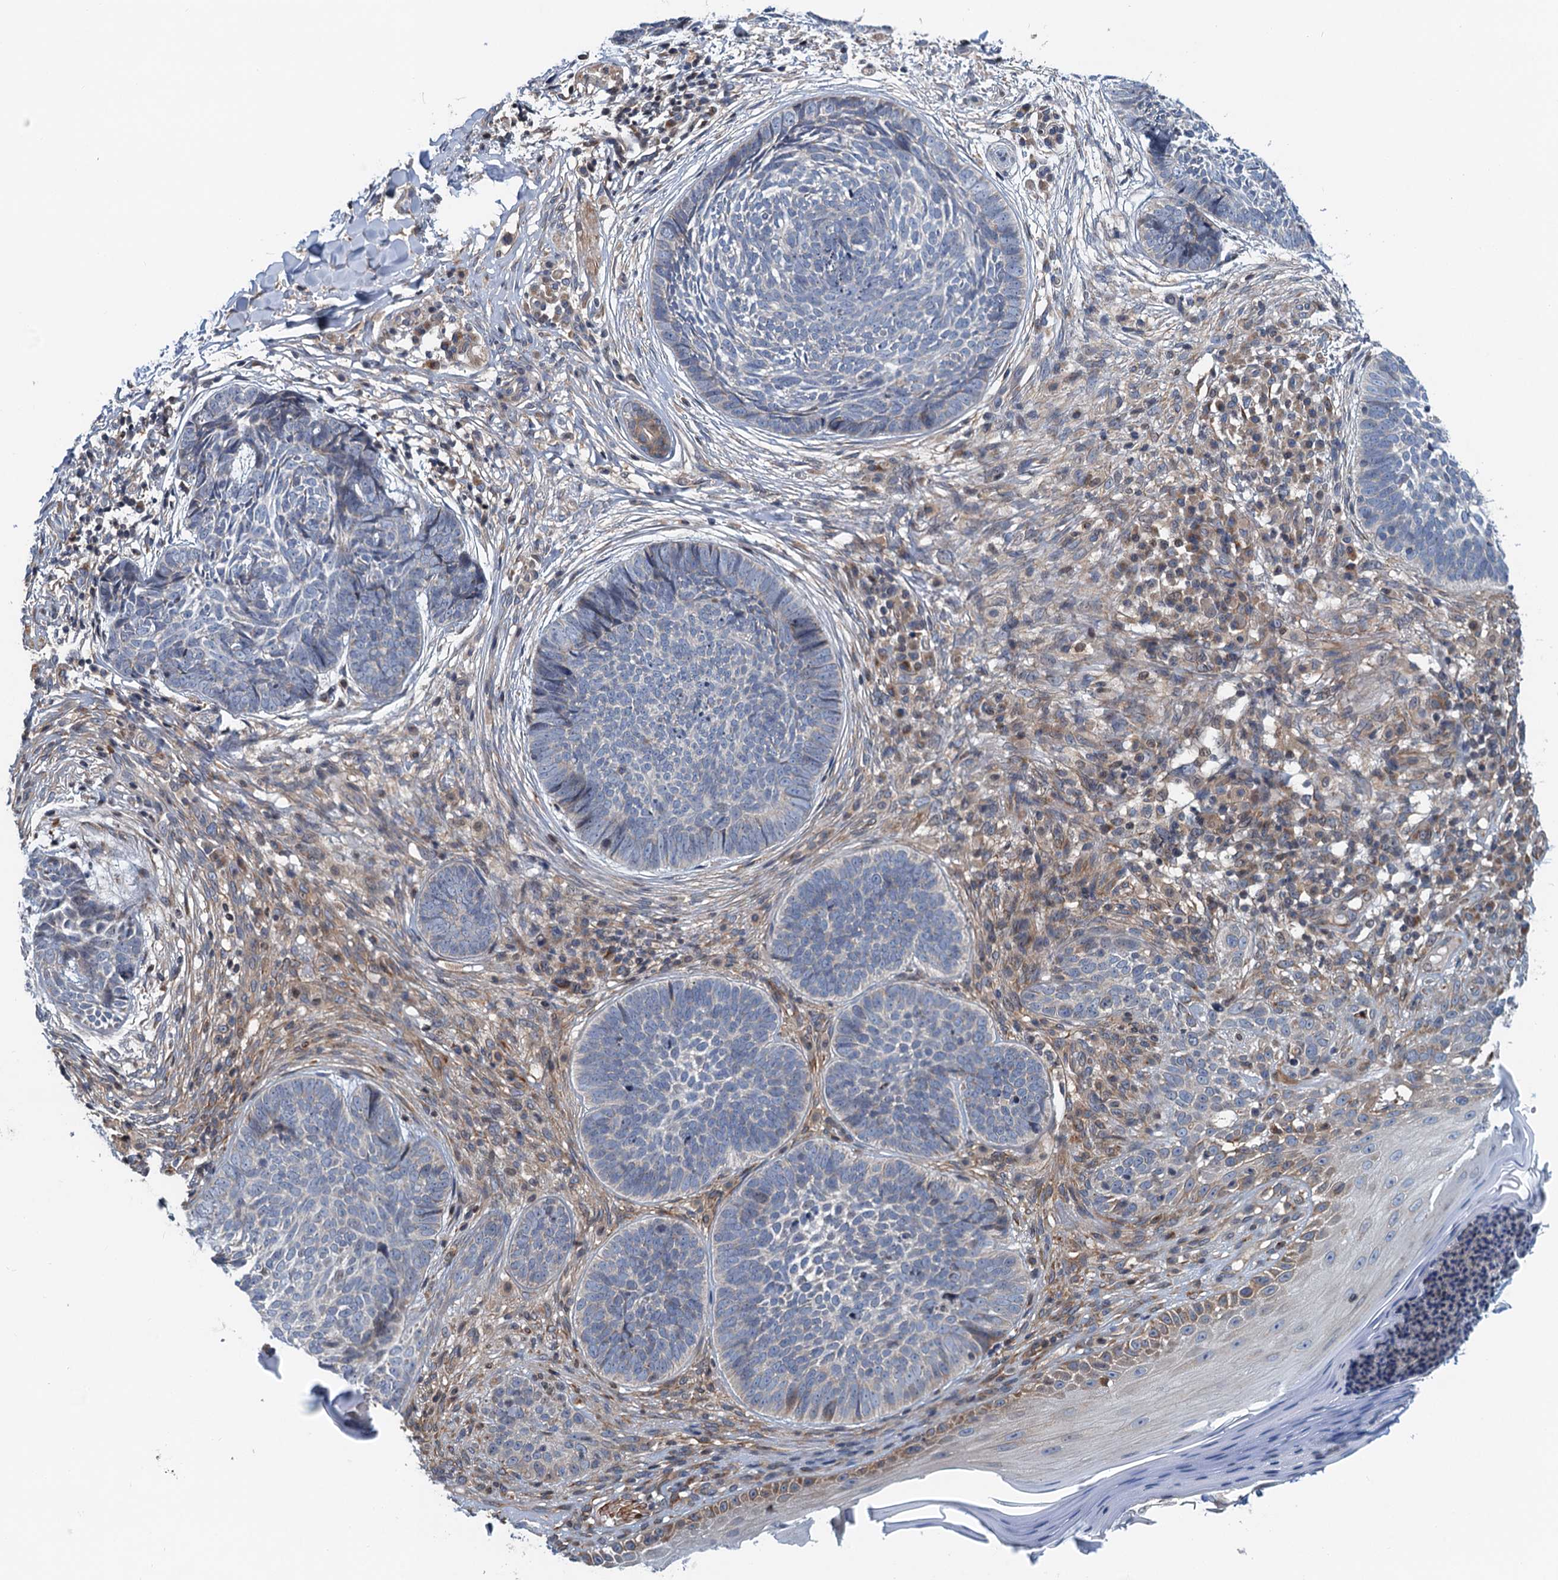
{"staining": {"intensity": "negative", "quantity": "none", "location": "none"}, "tissue": "skin cancer", "cell_type": "Tumor cells", "image_type": "cancer", "snomed": [{"axis": "morphology", "description": "Basal cell carcinoma"}, {"axis": "topography", "description": "Skin"}], "caption": "Human skin cancer stained for a protein using immunohistochemistry (IHC) shows no positivity in tumor cells.", "gene": "NBEA", "patient": {"sex": "female", "age": 61}}